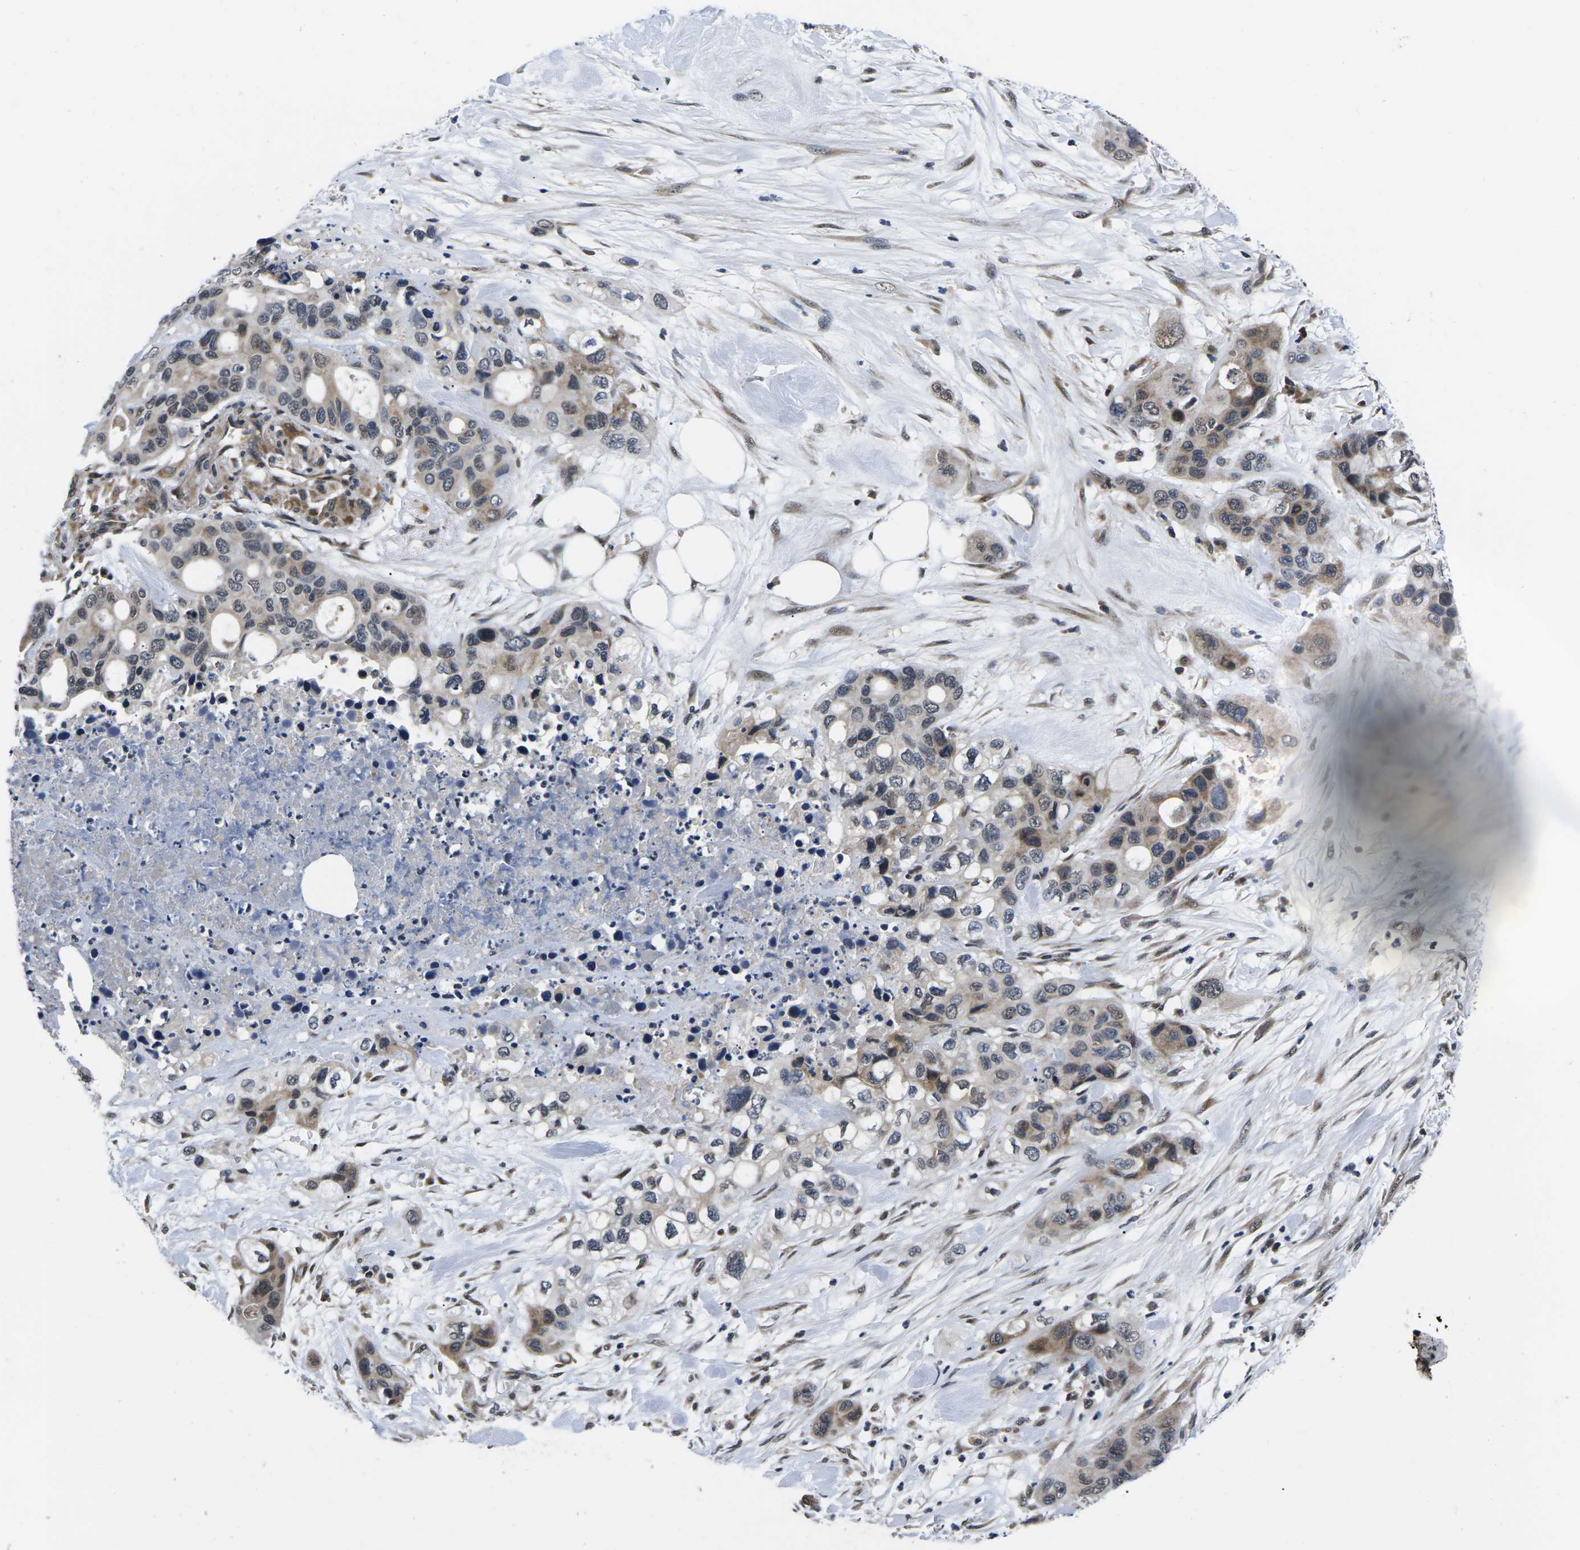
{"staining": {"intensity": "moderate", "quantity": "25%-75%", "location": "cytoplasmic/membranous"}, "tissue": "pancreatic cancer", "cell_type": "Tumor cells", "image_type": "cancer", "snomed": [{"axis": "morphology", "description": "Adenocarcinoma, NOS"}, {"axis": "topography", "description": "Pancreas"}], "caption": "DAB immunohistochemical staining of human adenocarcinoma (pancreatic) exhibits moderate cytoplasmic/membranous protein positivity in about 25%-75% of tumor cells. (Stains: DAB (3,3'-diaminobenzidine) in brown, nuclei in blue, Microscopy: brightfield microscopy at high magnification).", "gene": "CCNE1", "patient": {"sex": "female", "age": 71}}